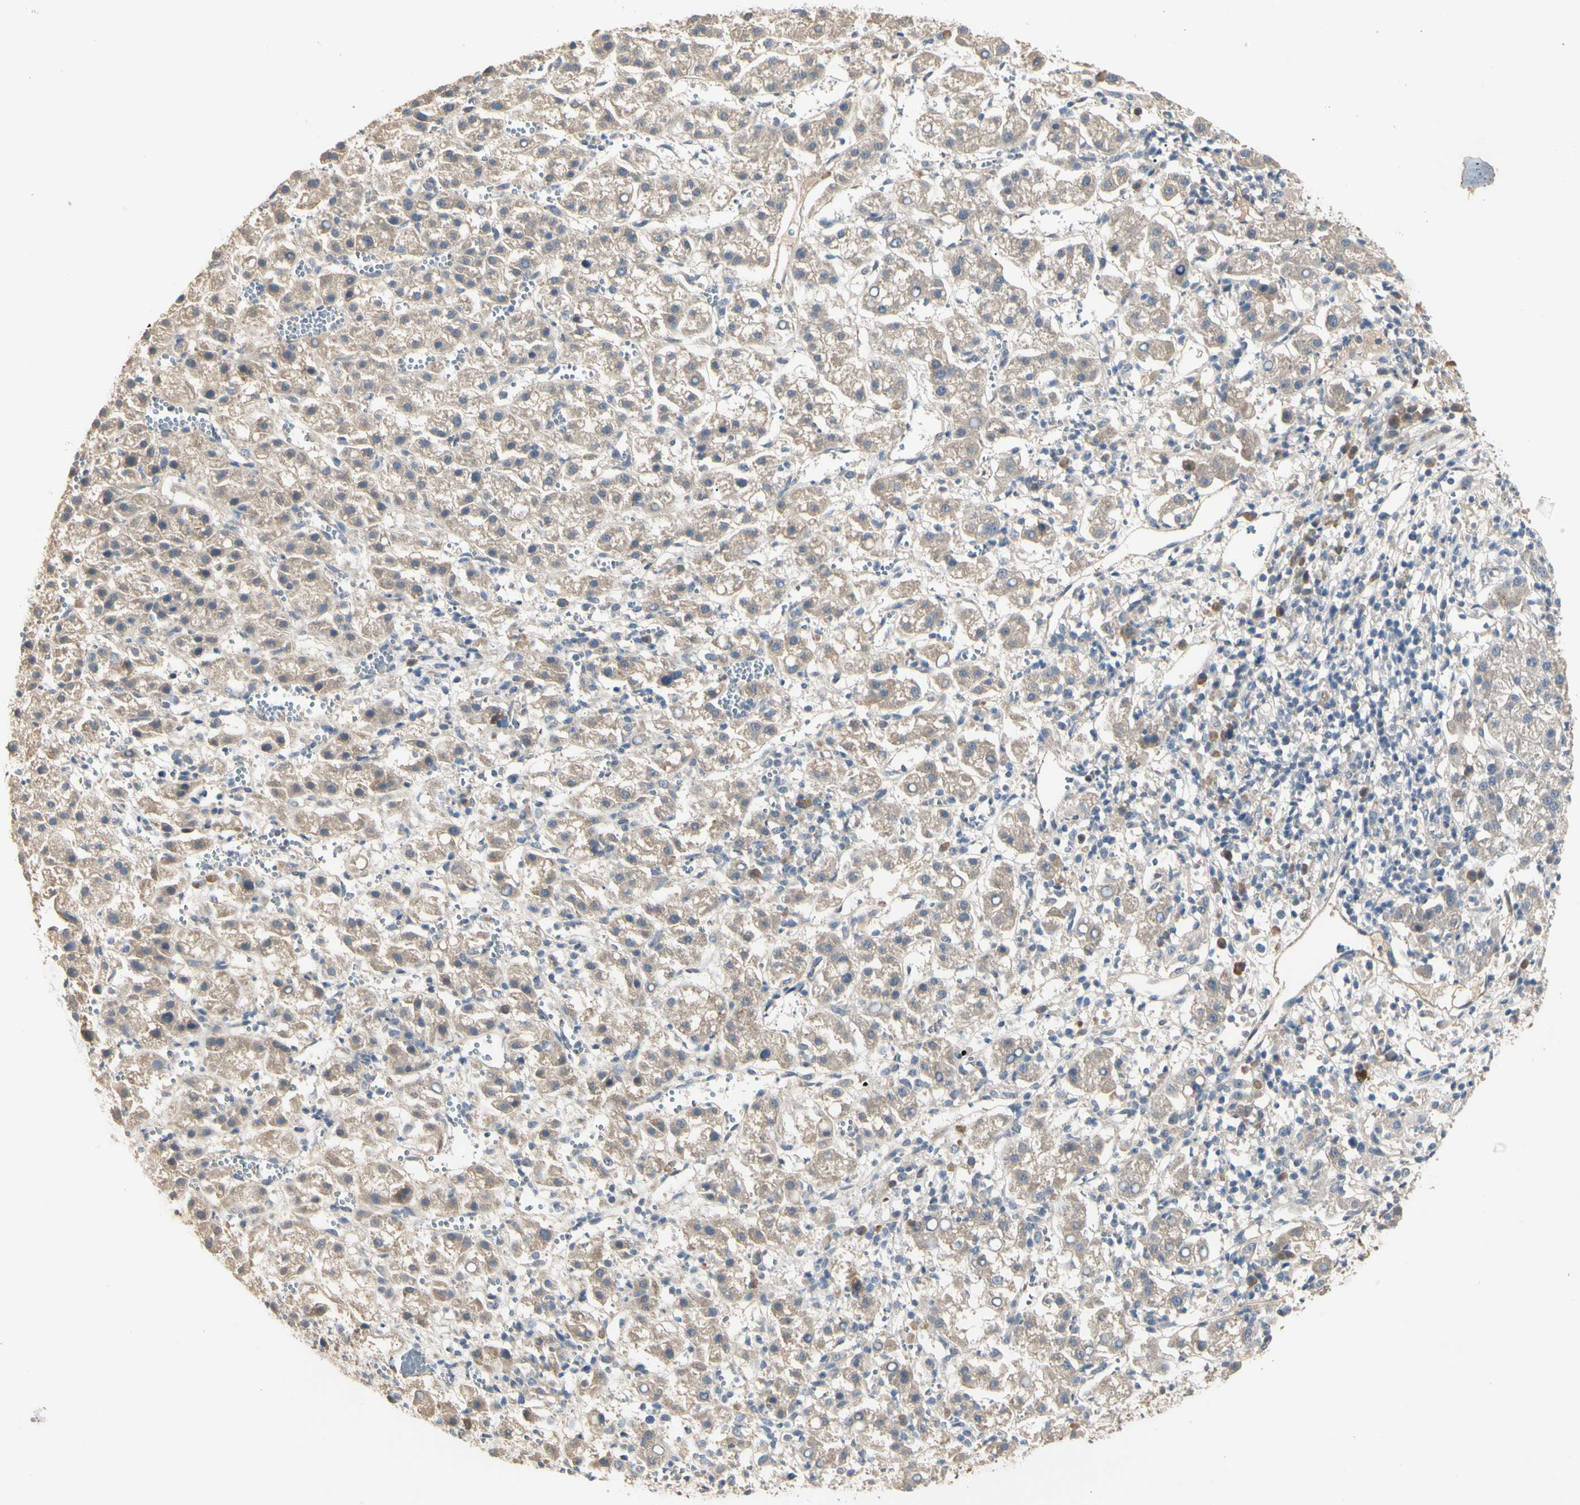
{"staining": {"intensity": "weak", "quantity": ">75%", "location": "cytoplasmic/membranous"}, "tissue": "liver cancer", "cell_type": "Tumor cells", "image_type": "cancer", "snomed": [{"axis": "morphology", "description": "Carcinoma, Hepatocellular, NOS"}, {"axis": "topography", "description": "Liver"}], "caption": "A high-resolution micrograph shows immunohistochemistry staining of hepatocellular carcinoma (liver), which shows weak cytoplasmic/membranous staining in about >75% of tumor cells. (DAB = brown stain, brightfield microscopy at high magnification).", "gene": "ATG4C", "patient": {"sex": "female", "age": 58}}